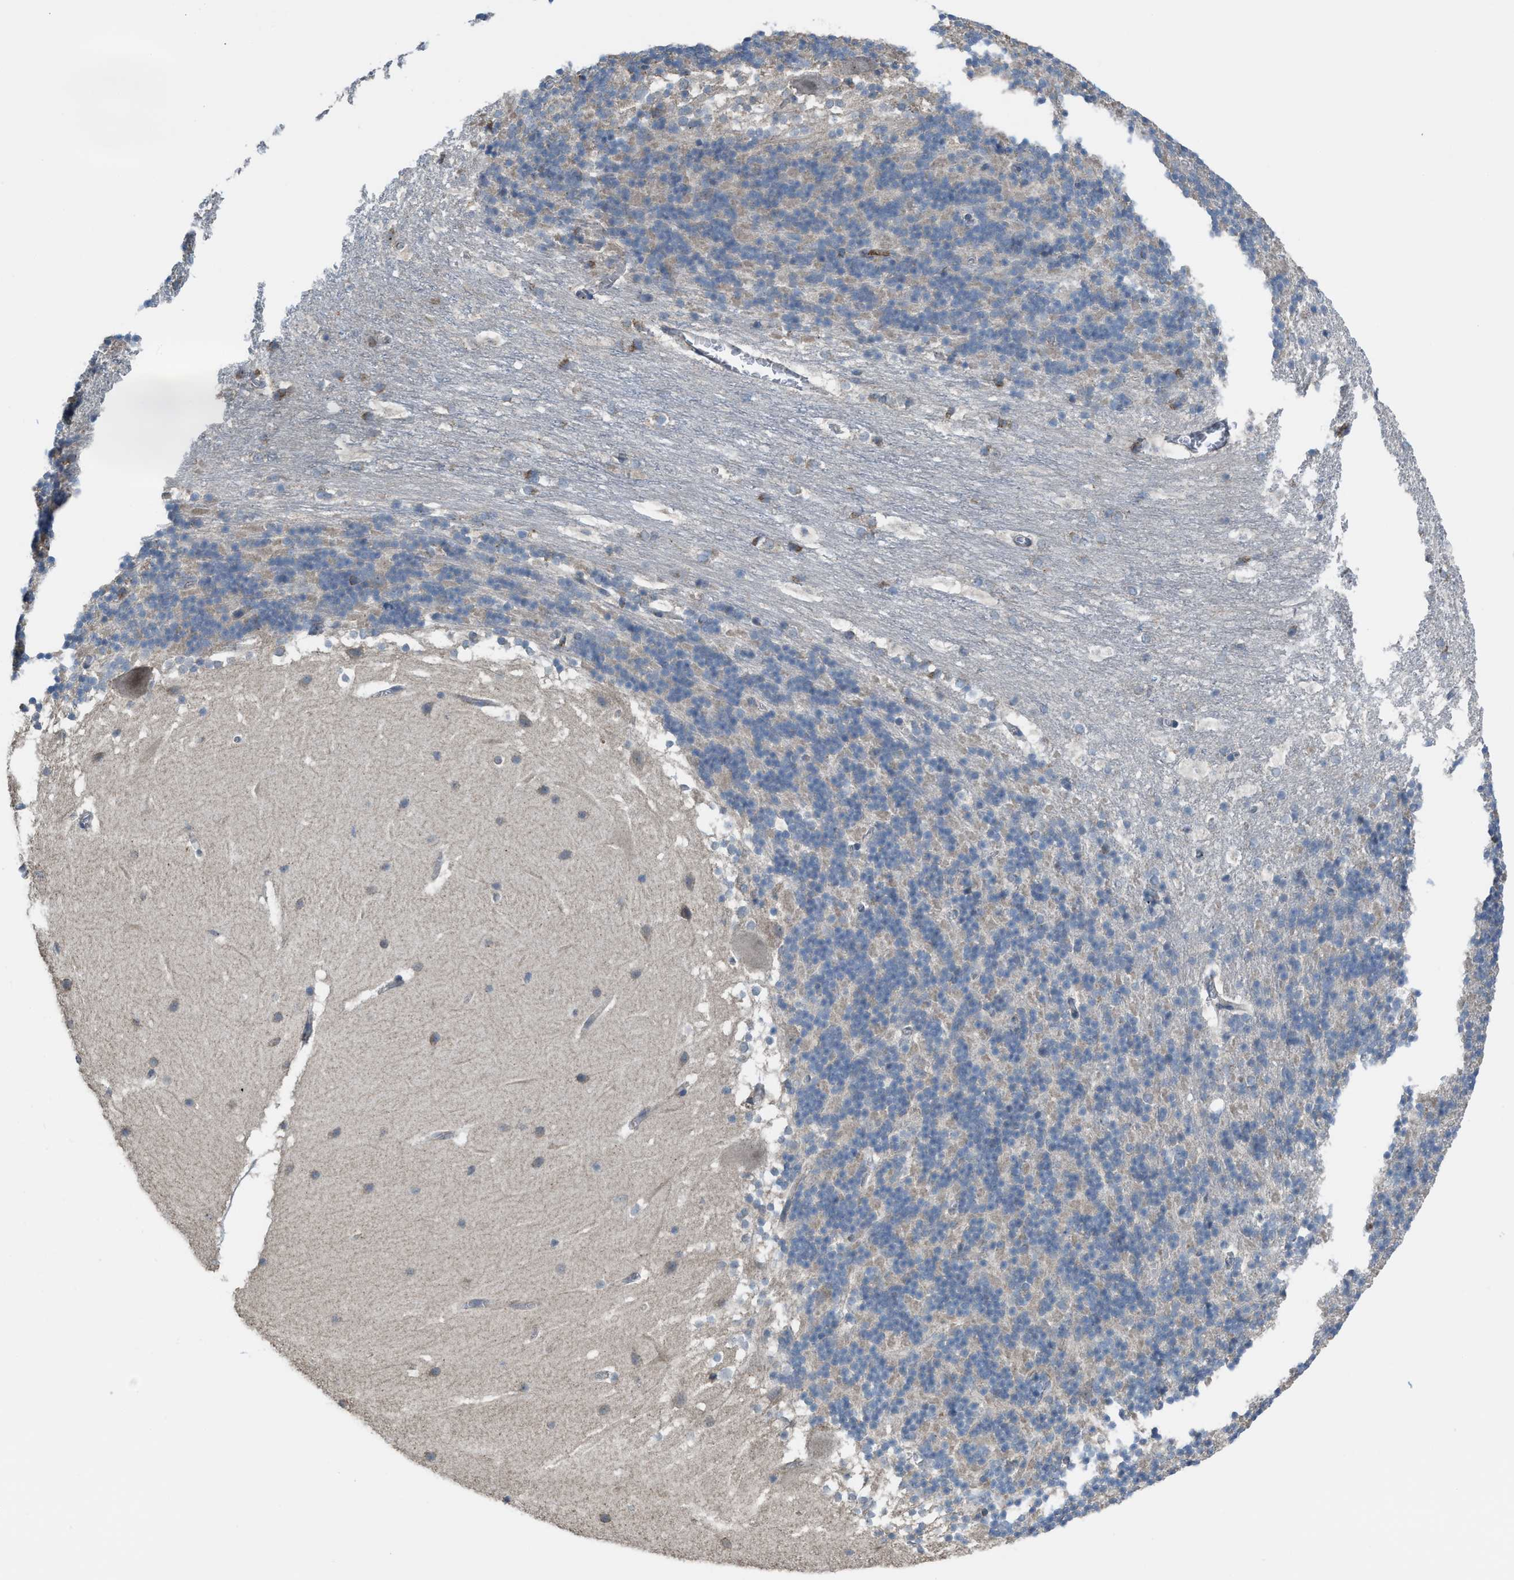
{"staining": {"intensity": "negative", "quantity": "none", "location": "none"}, "tissue": "cerebellum", "cell_type": "Cells in granular layer", "image_type": "normal", "snomed": [{"axis": "morphology", "description": "Normal tissue, NOS"}, {"axis": "topography", "description": "Cerebellum"}], "caption": "Immunohistochemistry image of benign cerebellum stained for a protein (brown), which reveals no expression in cells in granular layer.", "gene": "PLAA", "patient": {"sex": "female", "age": 19}}